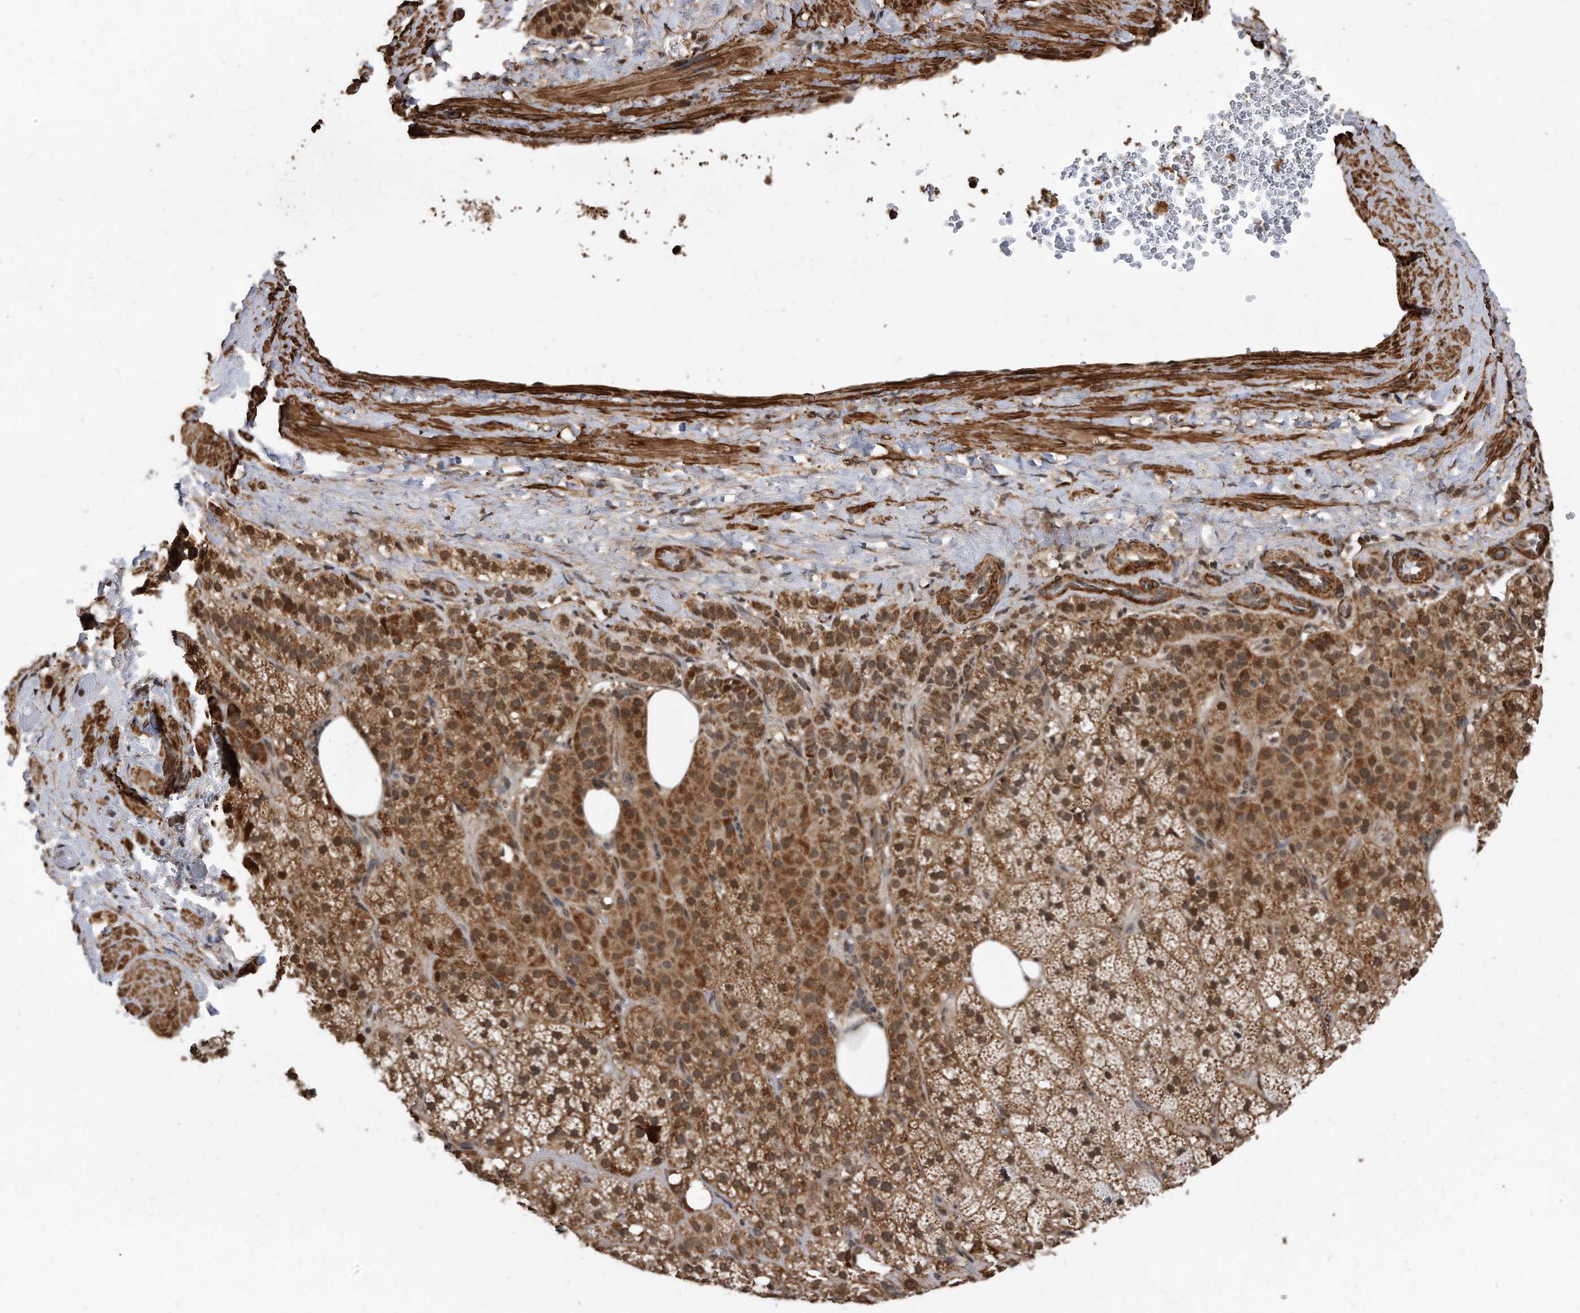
{"staining": {"intensity": "strong", "quantity": ">75%", "location": "cytoplasmic/membranous,nuclear"}, "tissue": "adrenal gland", "cell_type": "Glandular cells", "image_type": "normal", "snomed": [{"axis": "morphology", "description": "Normal tissue, NOS"}, {"axis": "topography", "description": "Adrenal gland"}], "caption": "Protein expression analysis of normal human adrenal gland reveals strong cytoplasmic/membranous,nuclear expression in about >75% of glandular cells.", "gene": "DUSP22", "patient": {"sex": "female", "age": 59}}